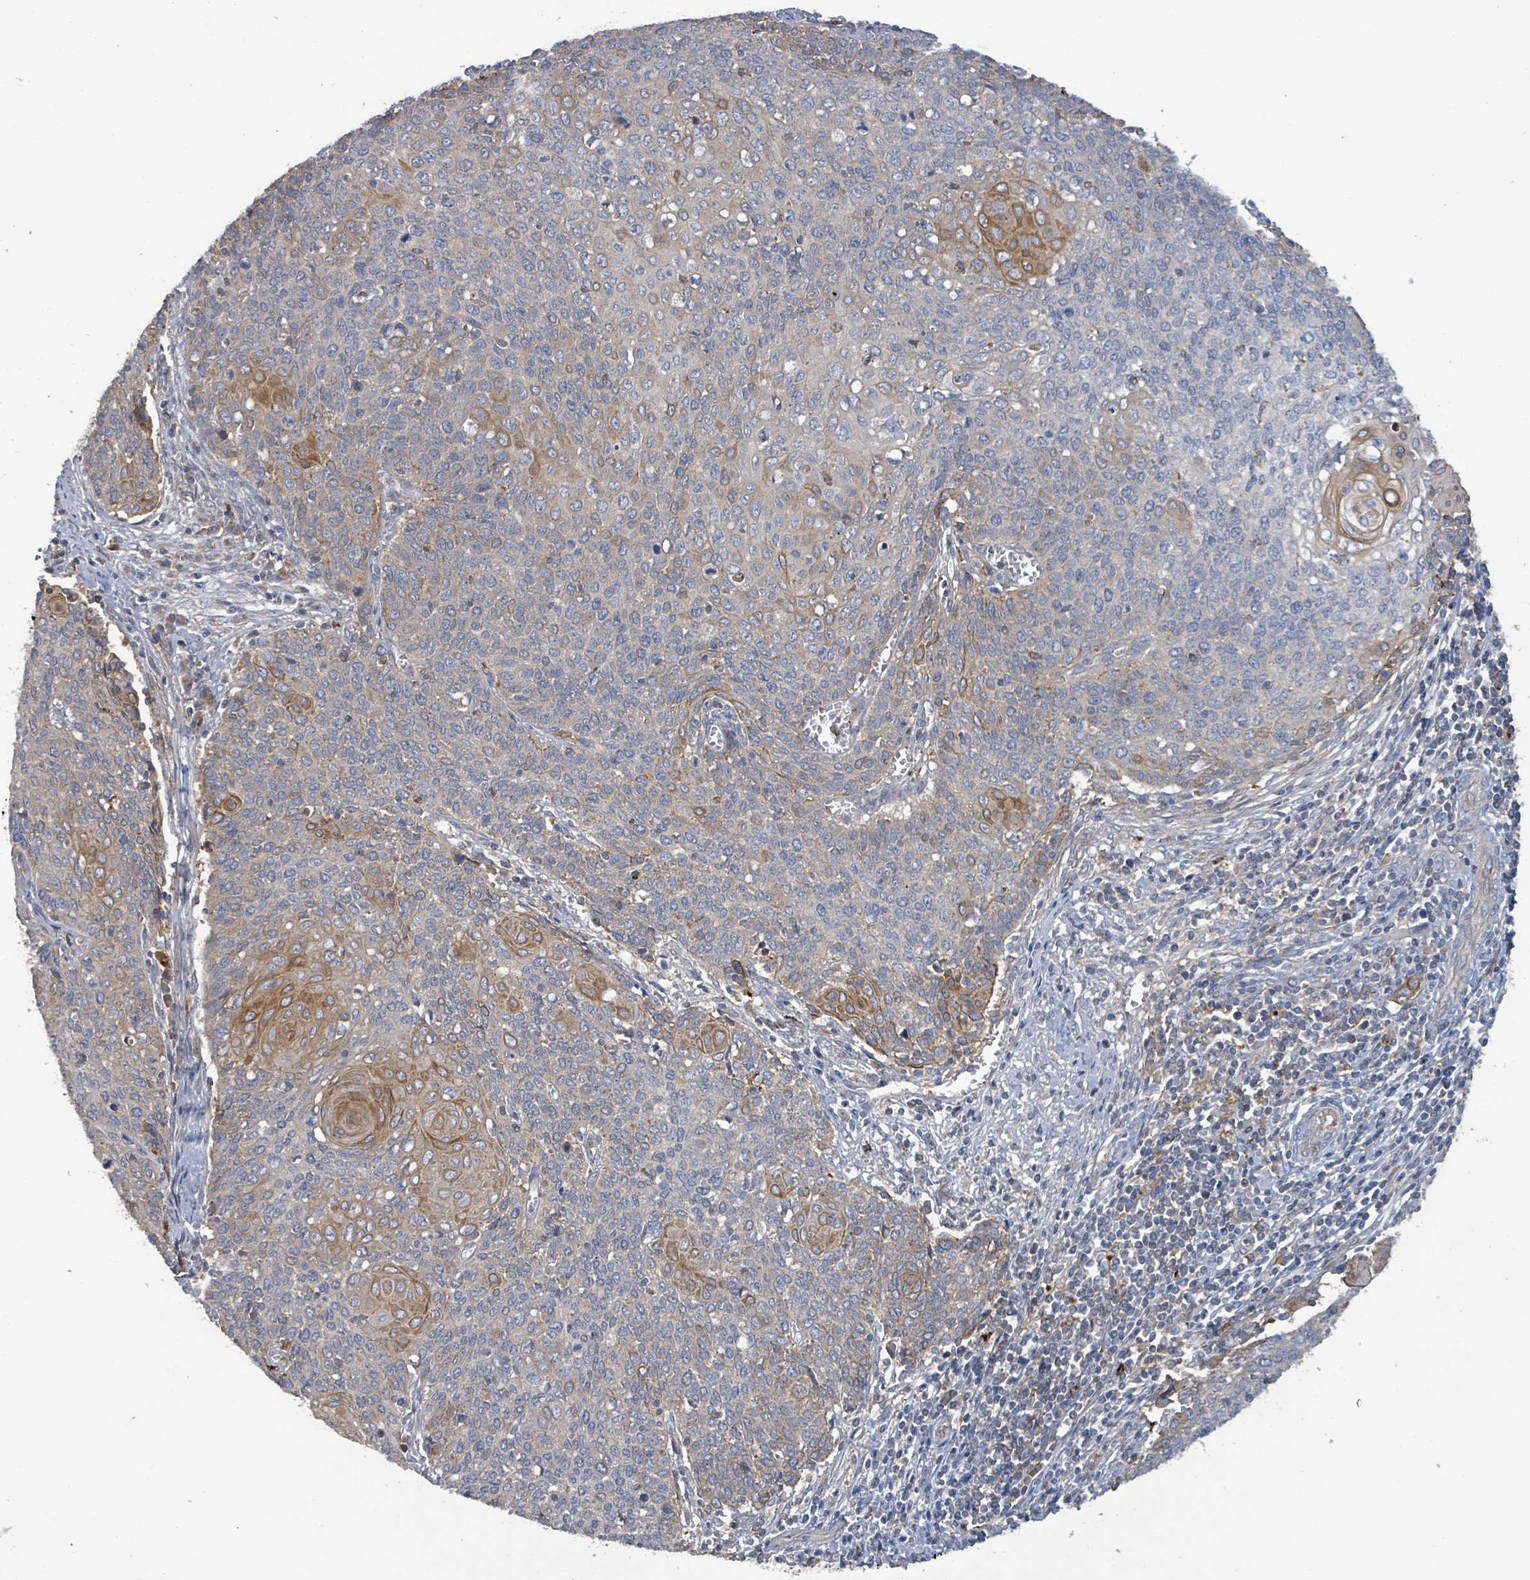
{"staining": {"intensity": "moderate", "quantity": "<25%", "location": "cytoplasmic/membranous"}, "tissue": "cervical cancer", "cell_type": "Tumor cells", "image_type": "cancer", "snomed": [{"axis": "morphology", "description": "Squamous cell carcinoma, NOS"}, {"axis": "topography", "description": "Cervix"}], "caption": "IHC (DAB (3,3'-diaminobenzidine)) staining of cervical cancer reveals moderate cytoplasmic/membranous protein staining in approximately <25% of tumor cells.", "gene": "PLAAT1", "patient": {"sex": "female", "age": 39}}